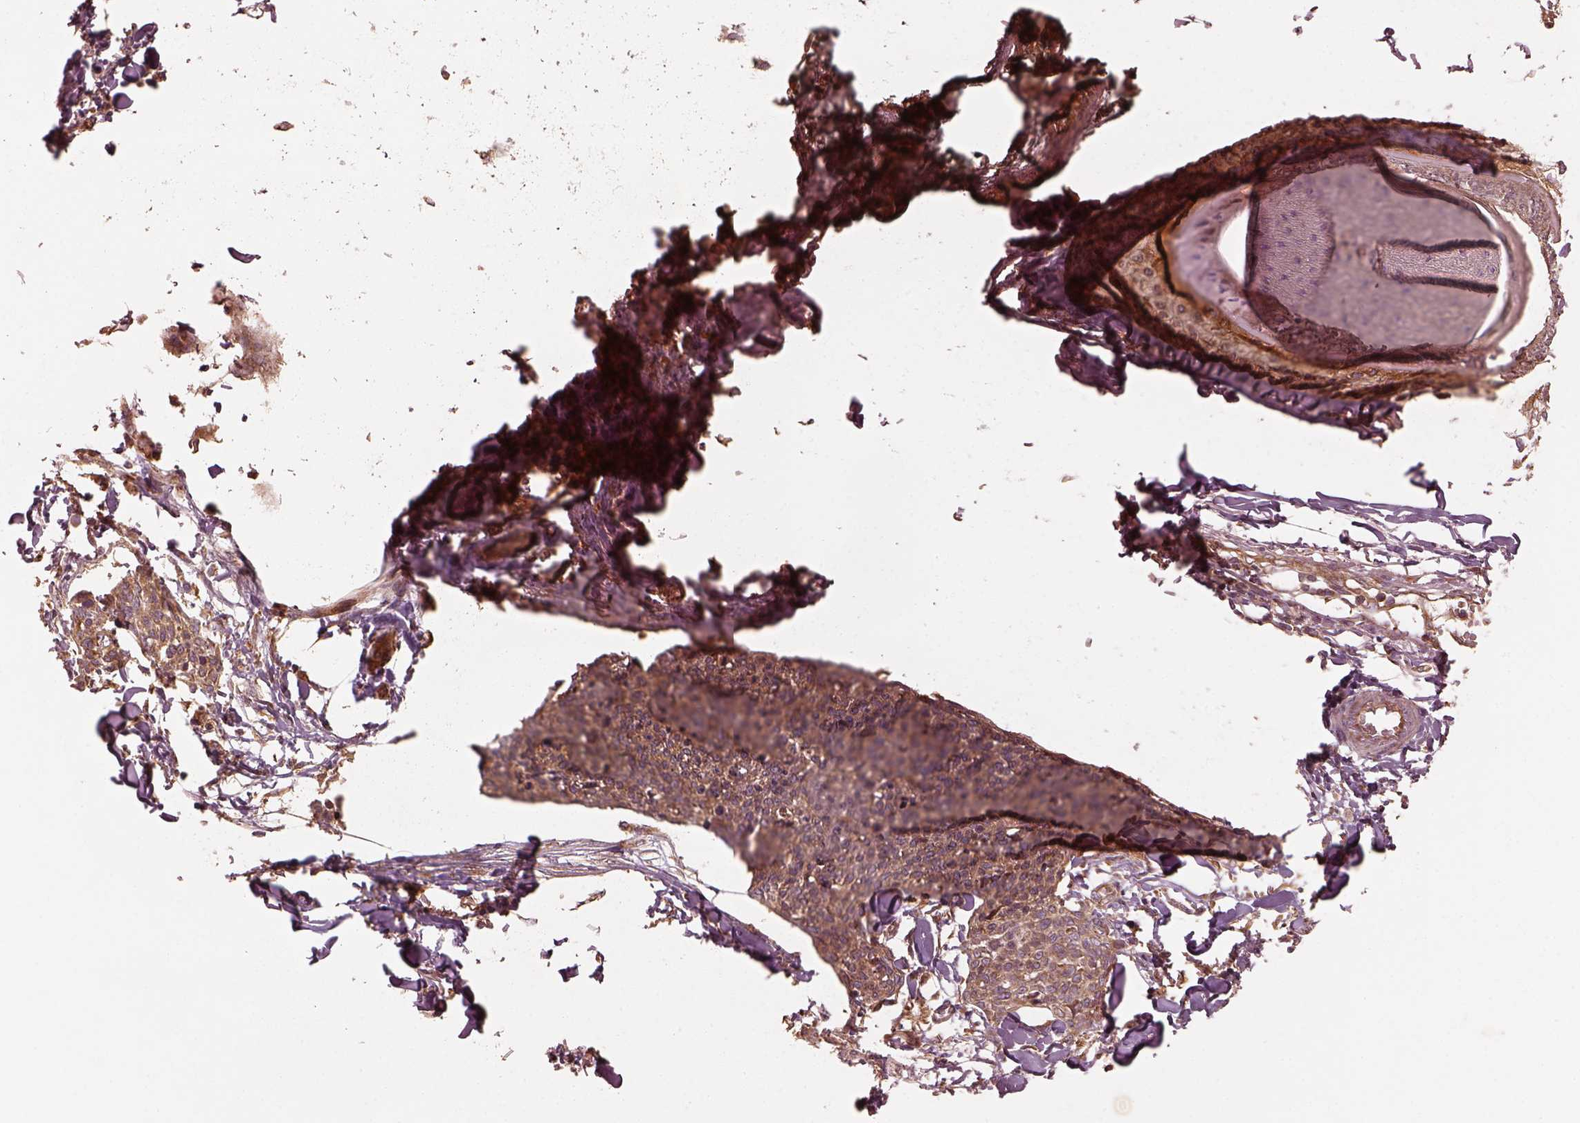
{"staining": {"intensity": "moderate", "quantity": "25%-75%", "location": "cytoplasmic/membranous"}, "tissue": "skin cancer", "cell_type": "Tumor cells", "image_type": "cancer", "snomed": [{"axis": "morphology", "description": "Squamous cell carcinoma, NOS"}, {"axis": "topography", "description": "Skin"}, {"axis": "topography", "description": "Vulva"}], "caption": "This is a photomicrograph of IHC staining of skin squamous cell carcinoma, which shows moderate expression in the cytoplasmic/membranous of tumor cells.", "gene": "PIK3R2", "patient": {"sex": "female", "age": 75}}